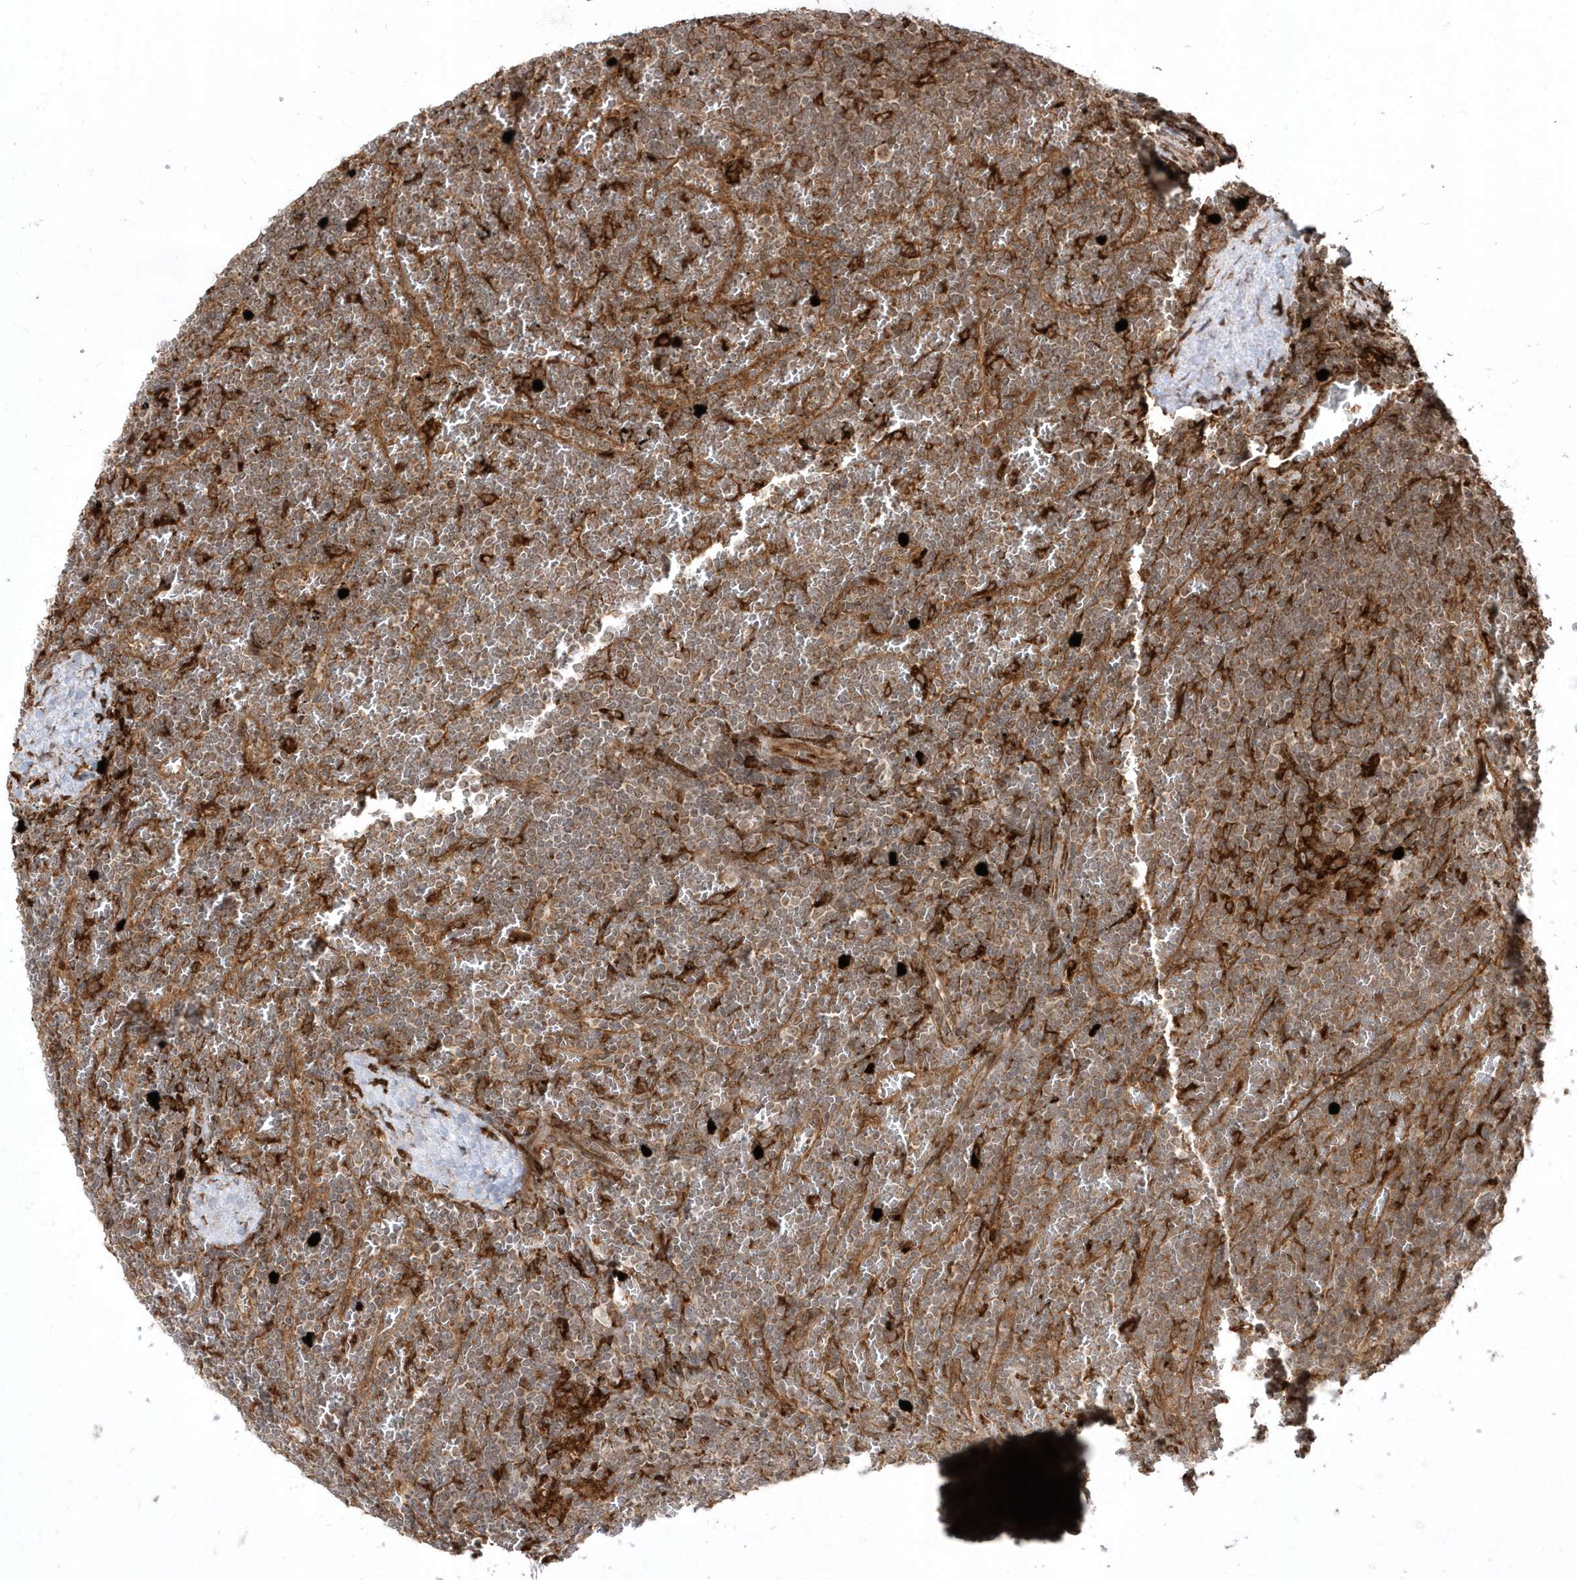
{"staining": {"intensity": "moderate", "quantity": "25%-75%", "location": "cytoplasmic/membranous"}, "tissue": "lymphoma", "cell_type": "Tumor cells", "image_type": "cancer", "snomed": [{"axis": "morphology", "description": "Malignant lymphoma, non-Hodgkin's type, Low grade"}, {"axis": "topography", "description": "Spleen"}], "caption": "DAB (3,3'-diaminobenzidine) immunohistochemical staining of low-grade malignant lymphoma, non-Hodgkin's type exhibits moderate cytoplasmic/membranous protein expression in about 25%-75% of tumor cells.", "gene": "EPC2", "patient": {"sex": "female", "age": 19}}